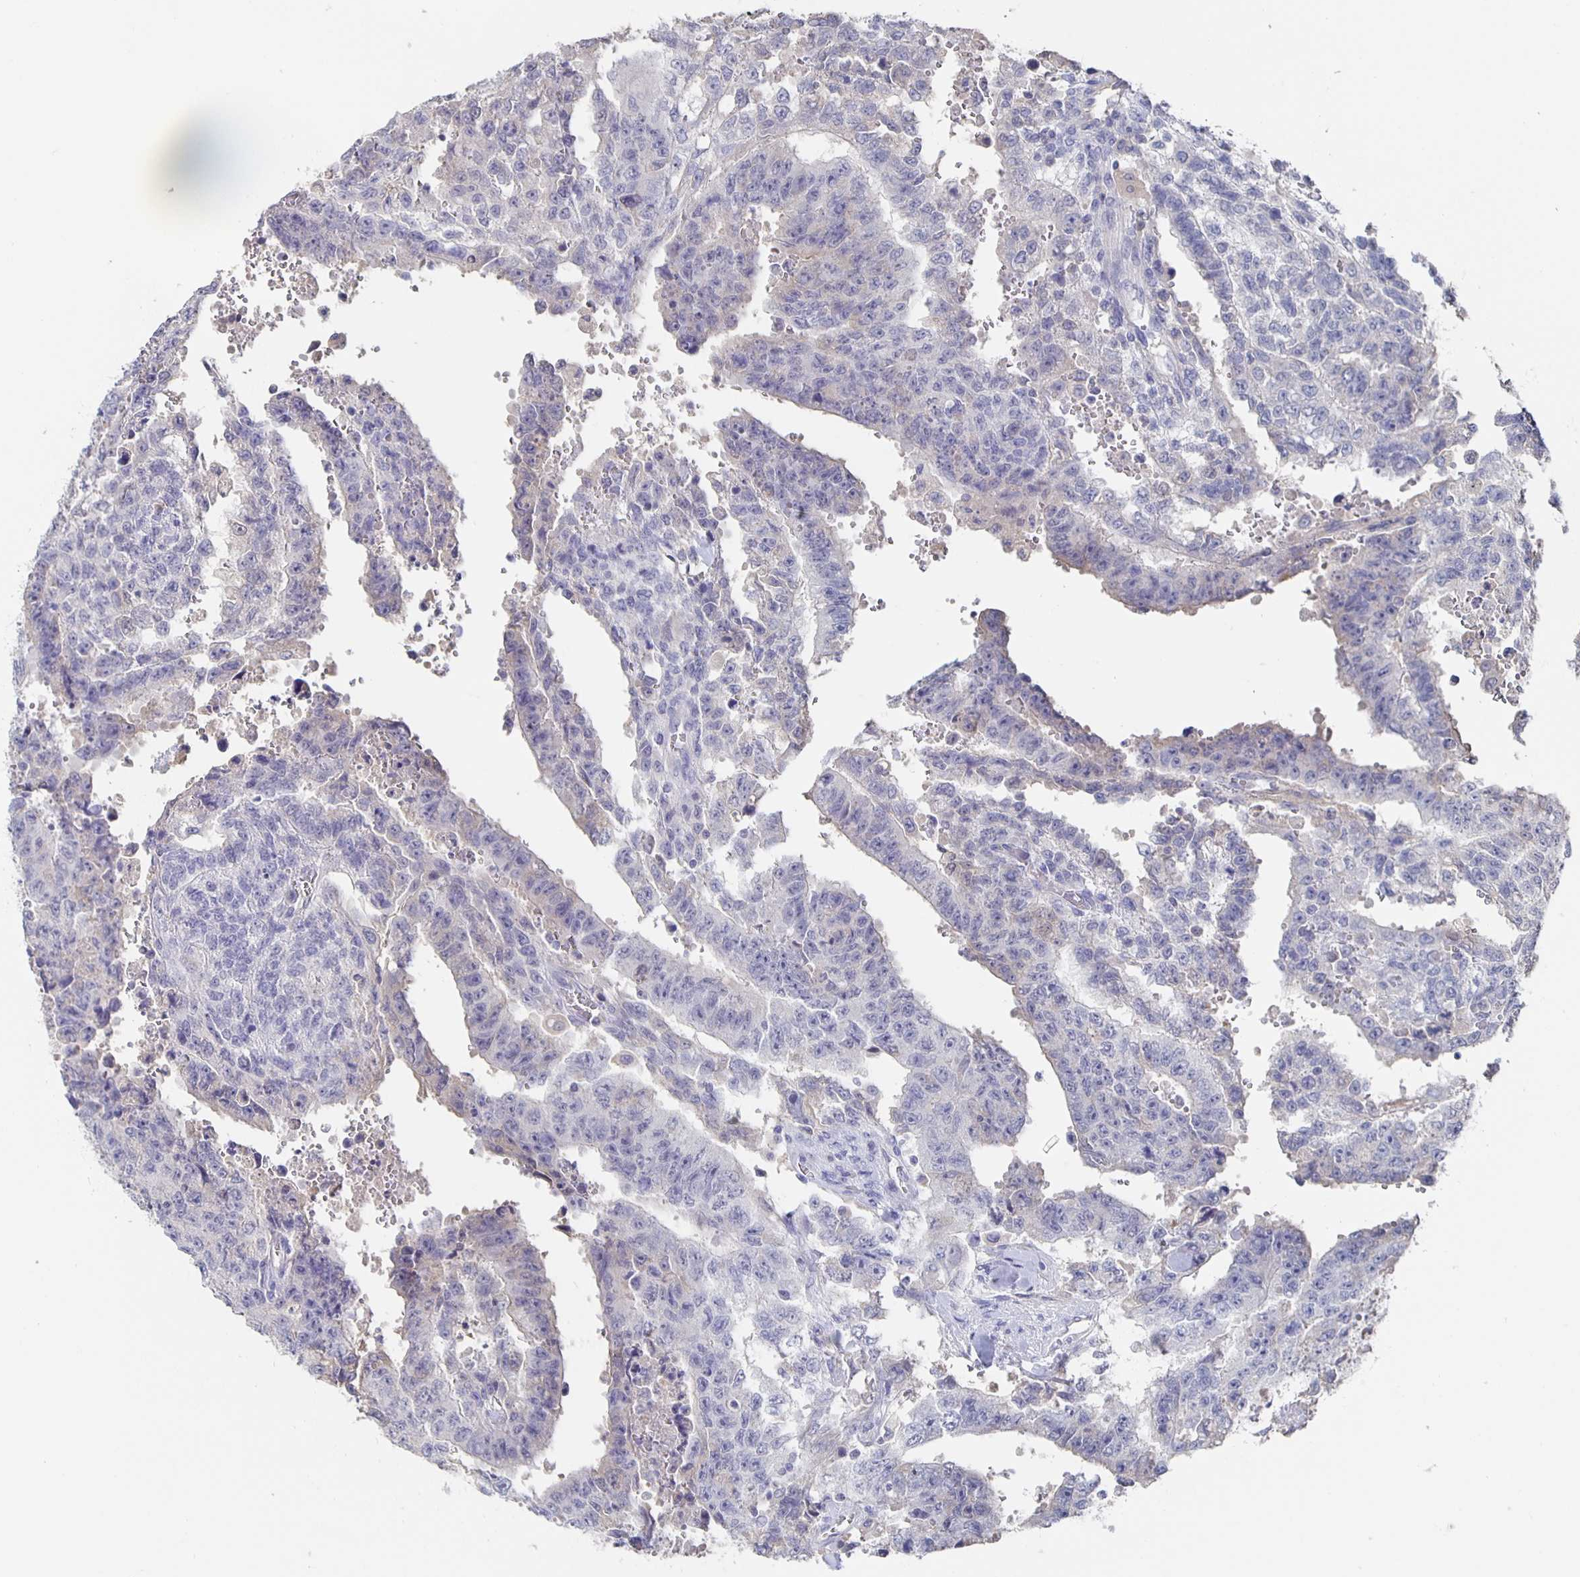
{"staining": {"intensity": "negative", "quantity": "none", "location": "none"}, "tissue": "testis cancer", "cell_type": "Tumor cells", "image_type": "cancer", "snomed": [{"axis": "morphology", "description": "Carcinoma, Embryonal, NOS"}, {"axis": "topography", "description": "Testis"}], "caption": "Immunohistochemistry (IHC) of testis cancer (embryonal carcinoma) shows no staining in tumor cells.", "gene": "CACNA2D2", "patient": {"sex": "male", "age": 24}}